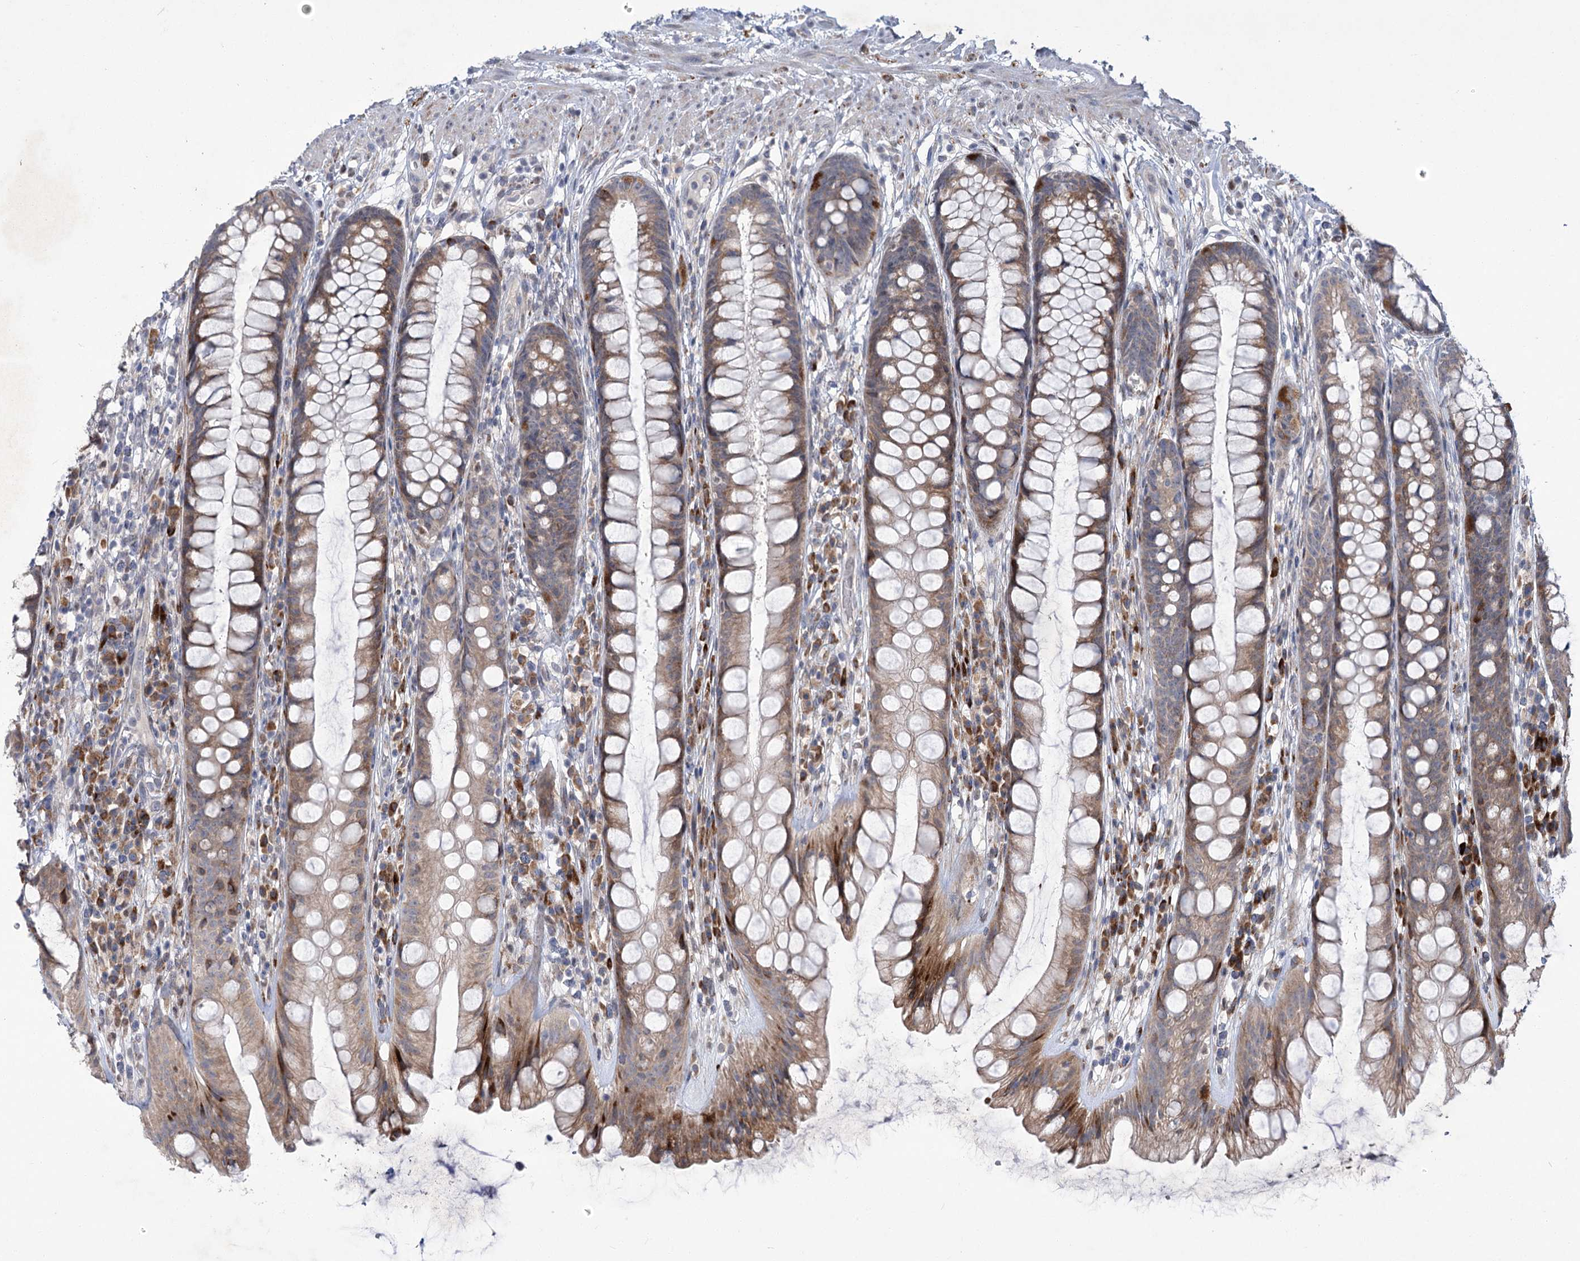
{"staining": {"intensity": "moderate", "quantity": ">75%", "location": "cytoplasmic/membranous"}, "tissue": "rectum", "cell_type": "Glandular cells", "image_type": "normal", "snomed": [{"axis": "morphology", "description": "Normal tissue, NOS"}, {"axis": "topography", "description": "Rectum"}], "caption": "IHC image of benign rectum: human rectum stained using immunohistochemistry (IHC) exhibits medium levels of moderate protein expression localized specifically in the cytoplasmic/membranous of glandular cells, appearing as a cytoplasmic/membranous brown color.", "gene": "GCNT4", "patient": {"sex": "male", "age": 74}}